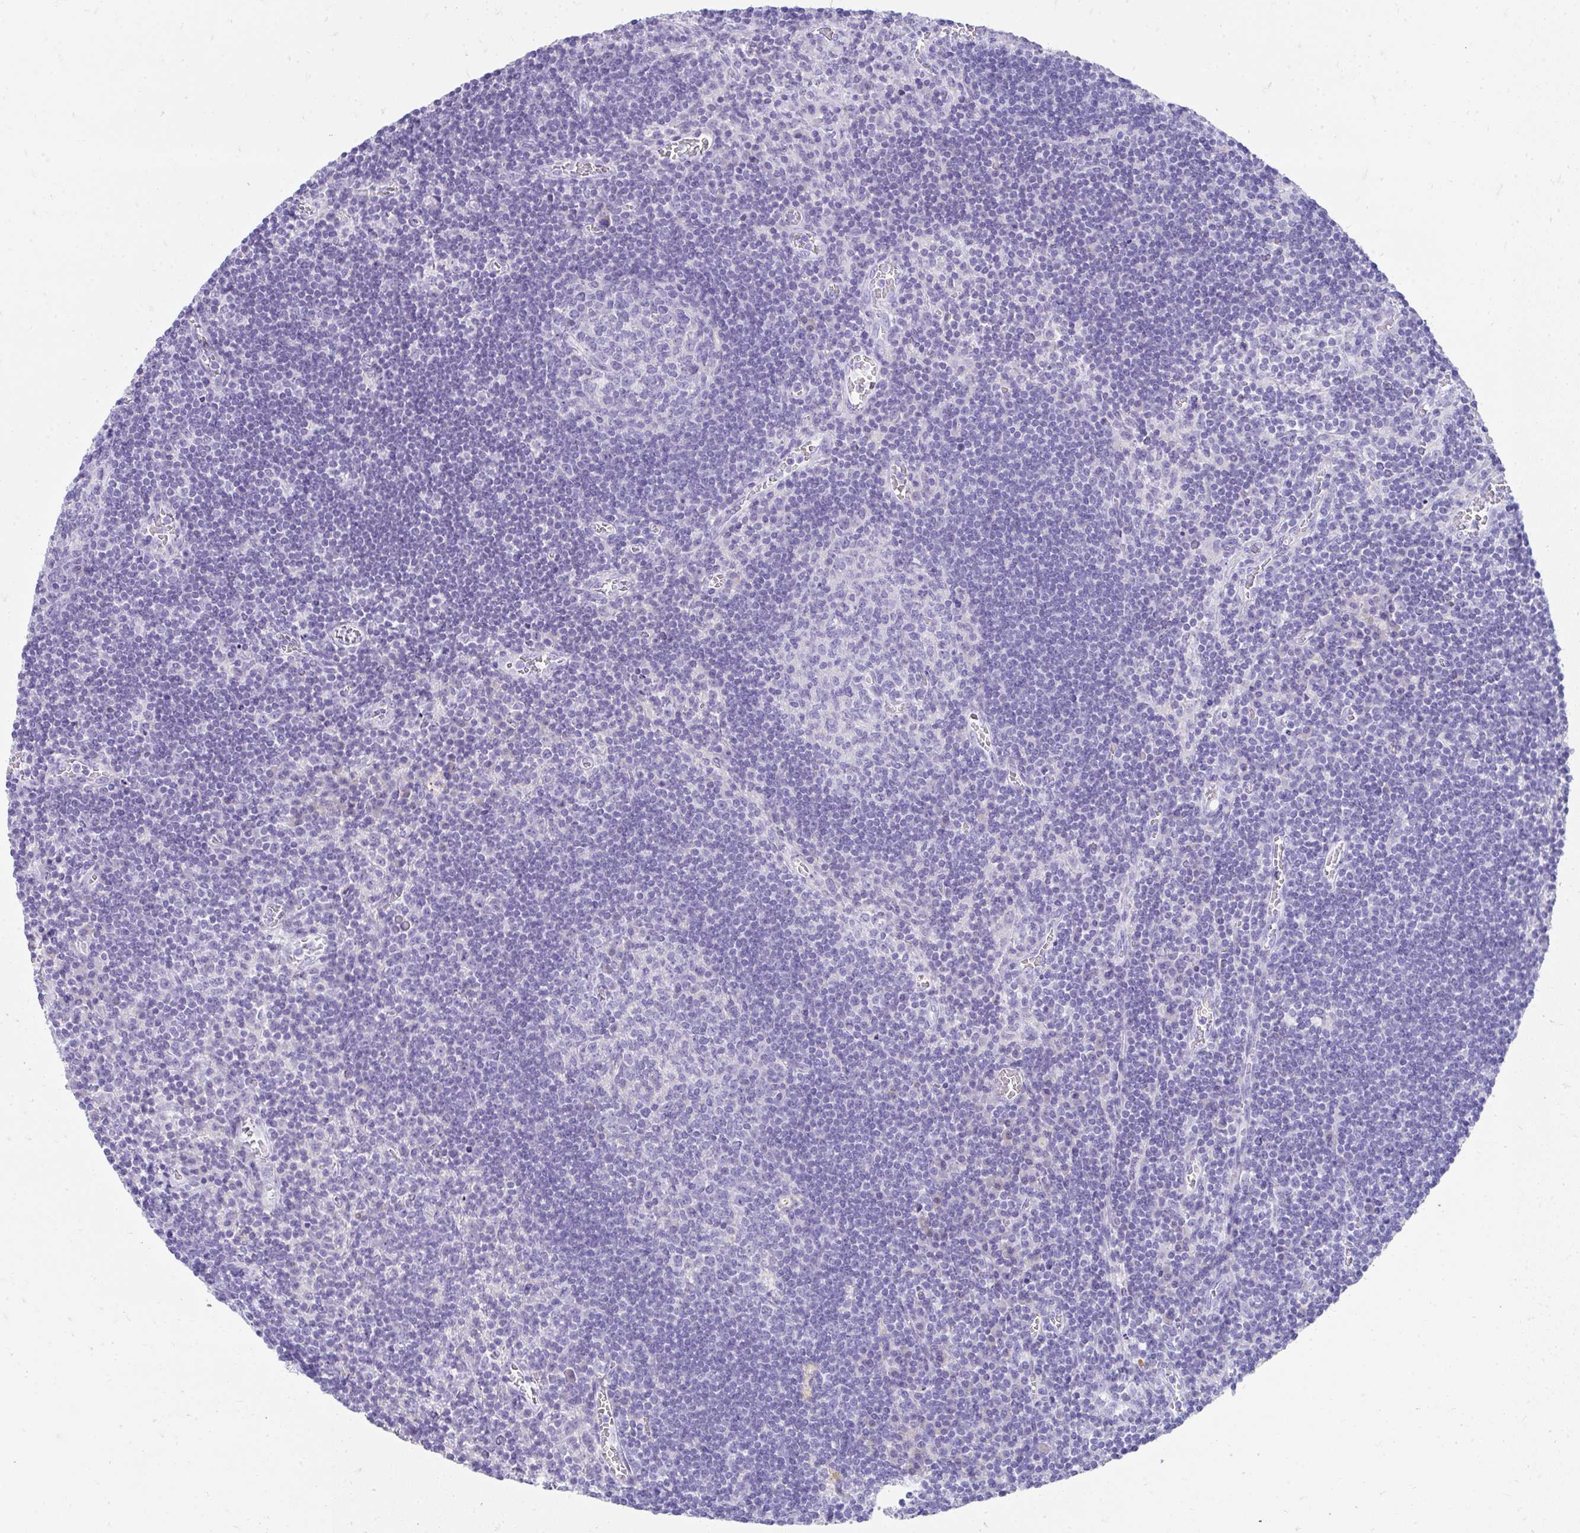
{"staining": {"intensity": "negative", "quantity": "none", "location": "none"}, "tissue": "lymph node", "cell_type": "Germinal center cells", "image_type": "normal", "snomed": [{"axis": "morphology", "description": "Normal tissue, NOS"}, {"axis": "topography", "description": "Lymph node"}], "caption": "Protein analysis of normal lymph node displays no significant expression in germinal center cells.", "gene": "TNNT1", "patient": {"sex": "male", "age": 67}}